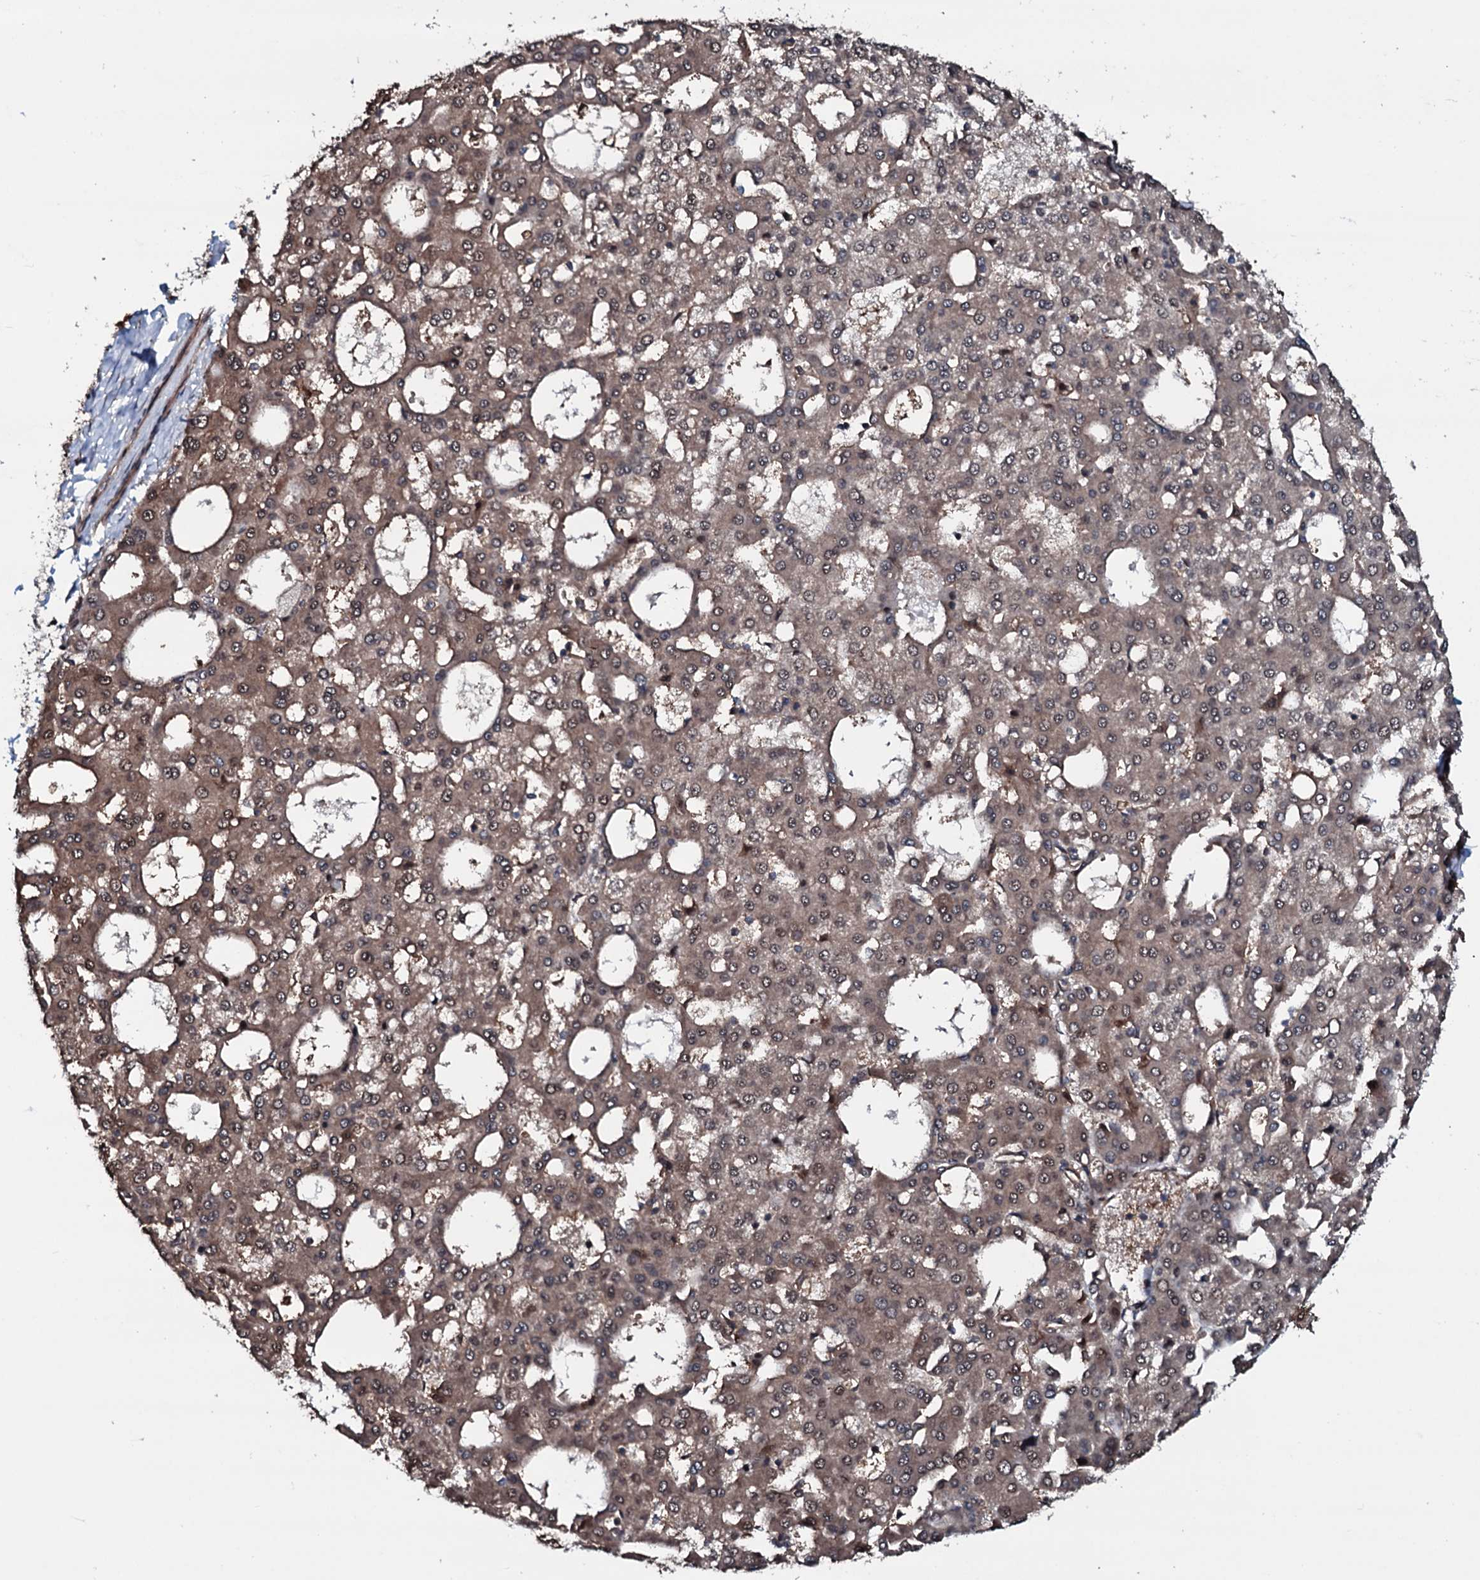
{"staining": {"intensity": "moderate", "quantity": ">75%", "location": "cytoplasmic/membranous,nuclear"}, "tissue": "liver cancer", "cell_type": "Tumor cells", "image_type": "cancer", "snomed": [{"axis": "morphology", "description": "Carcinoma, Hepatocellular, NOS"}, {"axis": "topography", "description": "Liver"}], "caption": "Protein staining of liver cancer tissue demonstrates moderate cytoplasmic/membranous and nuclear staining in approximately >75% of tumor cells.", "gene": "OGFOD2", "patient": {"sex": "male", "age": 47}}